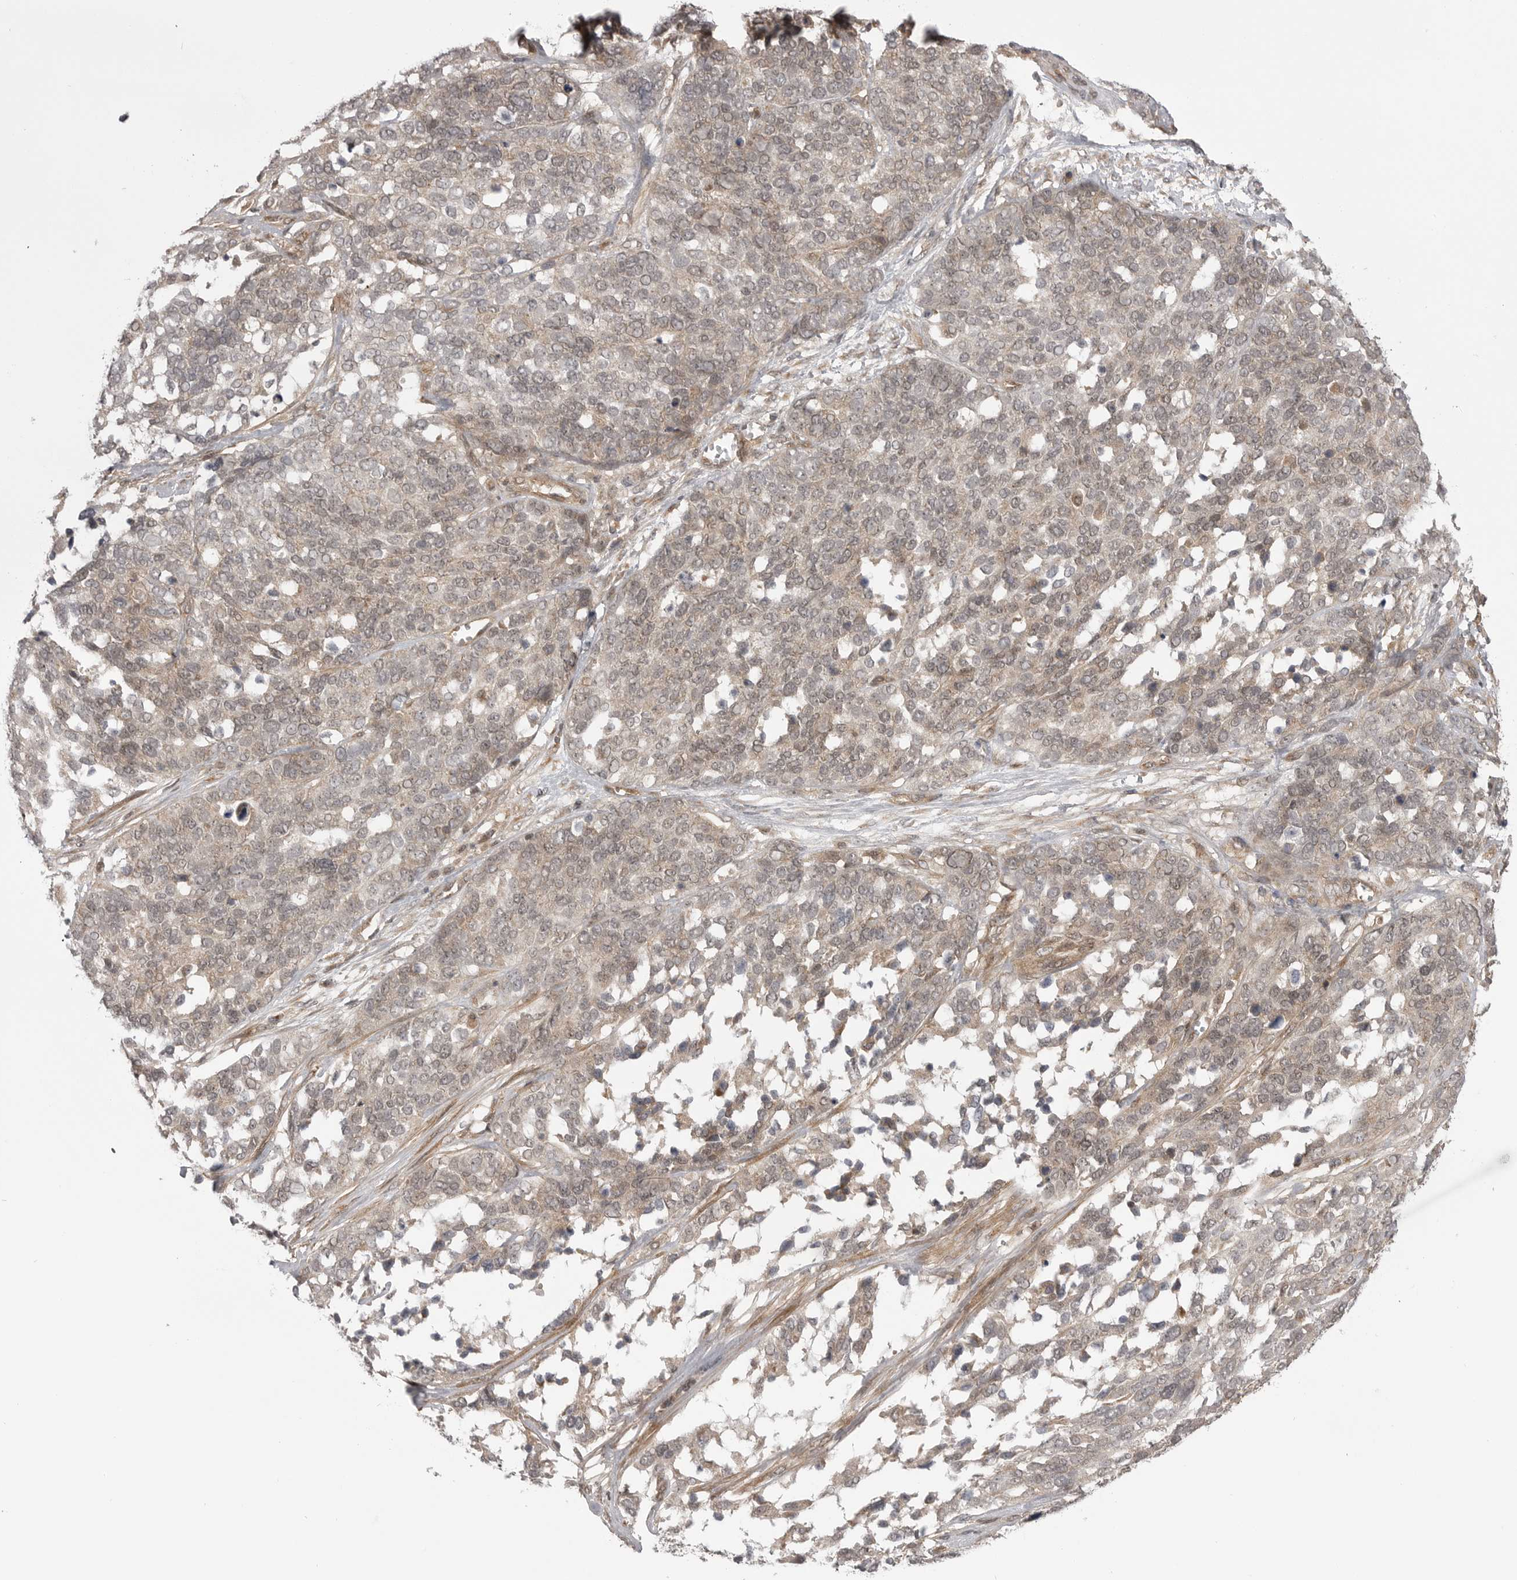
{"staining": {"intensity": "weak", "quantity": ">75%", "location": "nuclear"}, "tissue": "ovarian cancer", "cell_type": "Tumor cells", "image_type": "cancer", "snomed": [{"axis": "morphology", "description": "Cystadenocarcinoma, serous, NOS"}, {"axis": "topography", "description": "Ovary"}], "caption": "Weak nuclear protein positivity is appreciated in about >75% of tumor cells in ovarian serous cystadenocarcinoma. (Brightfield microscopy of DAB IHC at high magnification).", "gene": "PDCL", "patient": {"sex": "female", "age": 44}}